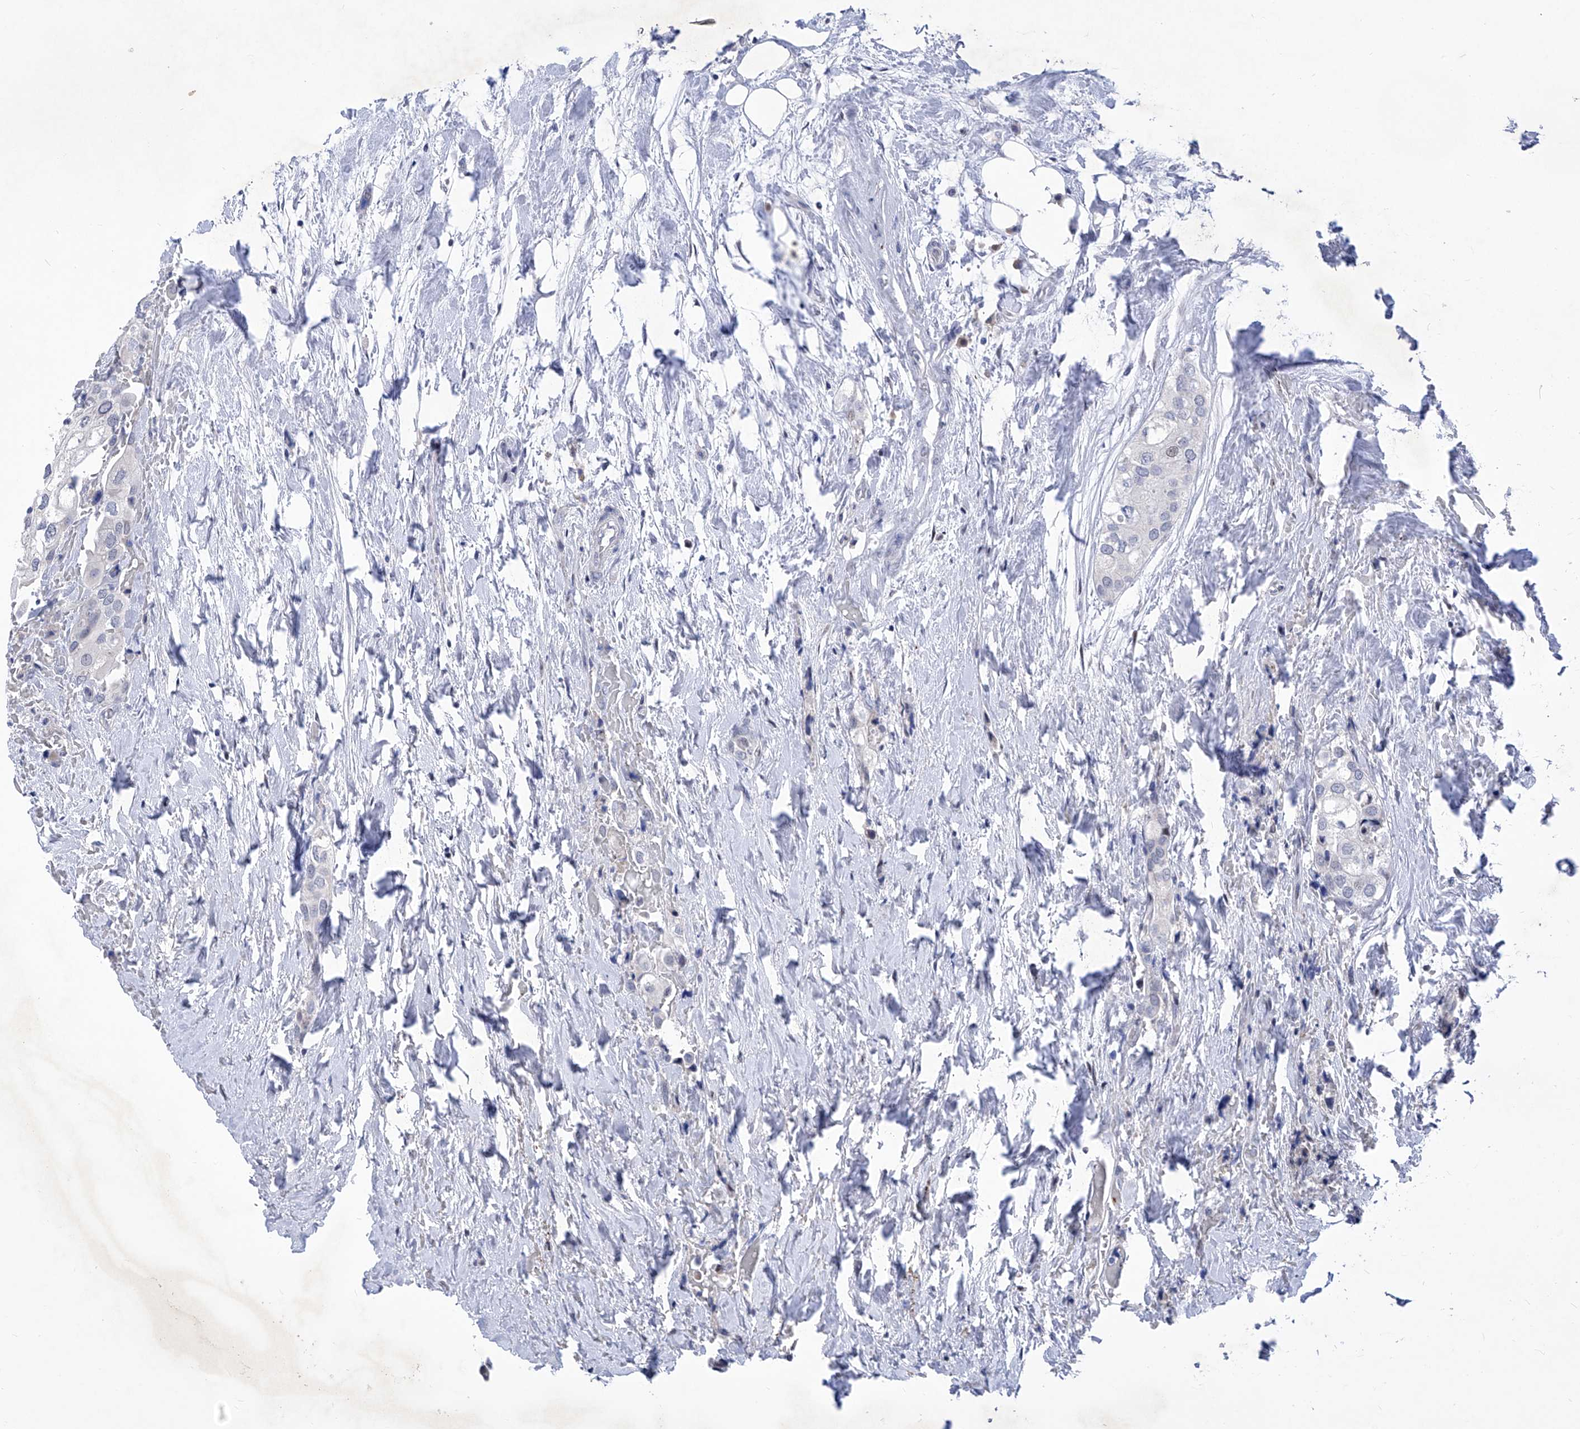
{"staining": {"intensity": "negative", "quantity": "none", "location": "none"}, "tissue": "urothelial cancer", "cell_type": "Tumor cells", "image_type": "cancer", "snomed": [{"axis": "morphology", "description": "Urothelial carcinoma, High grade"}, {"axis": "topography", "description": "Urinary bladder"}], "caption": "Urothelial cancer stained for a protein using IHC exhibits no staining tumor cells.", "gene": "NUFIP1", "patient": {"sex": "male", "age": 64}}